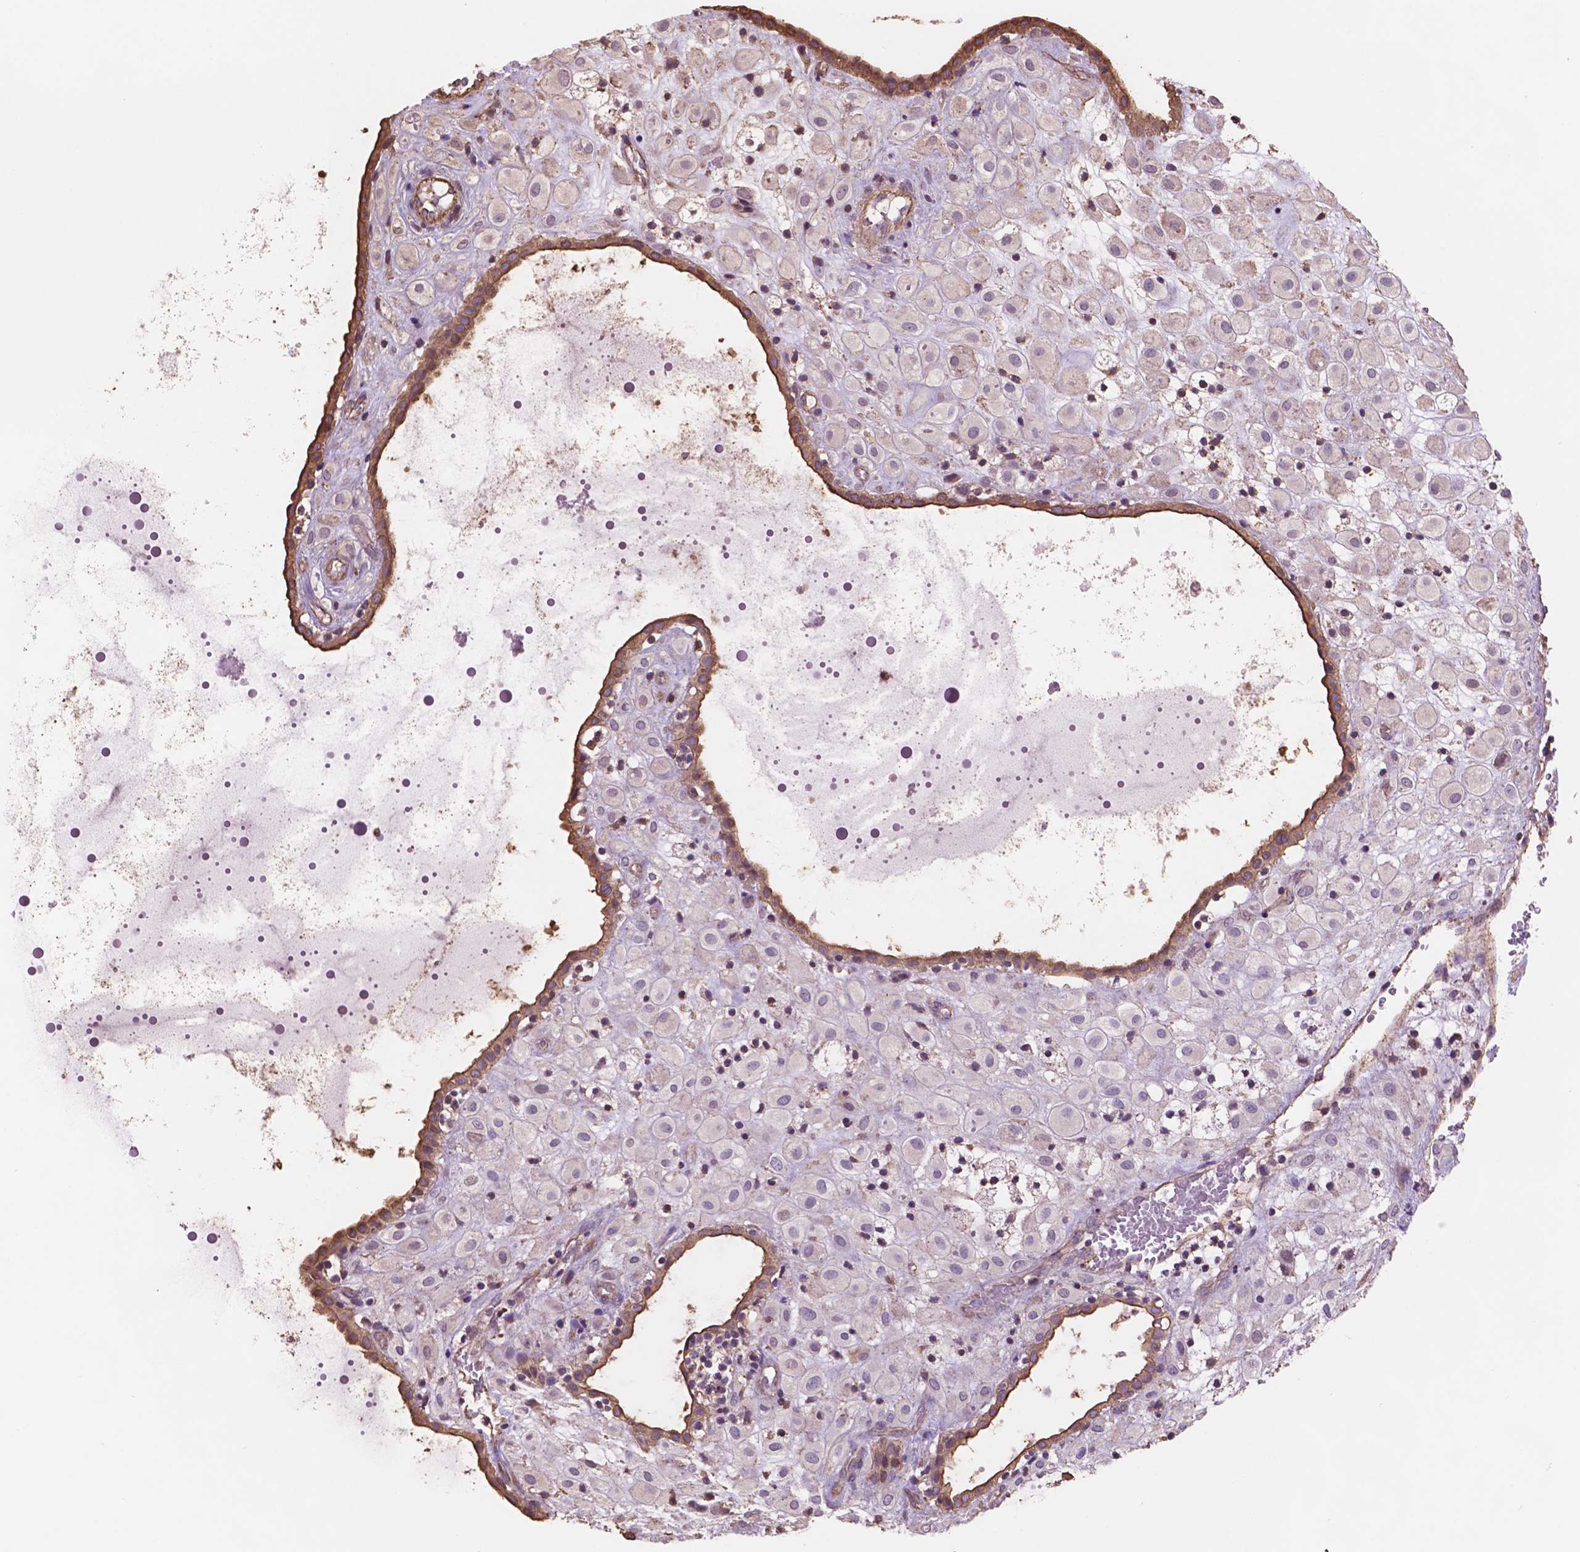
{"staining": {"intensity": "negative", "quantity": "none", "location": "none"}, "tissue": "placenta", "cell_type": "Decidual cells", "image_type": "normal", "snomed": [{"axis": "morphology", "description": "Normal tissue, NOS"}, {"axis": "topography", "description": "Placenta"}], "caption": "This is an IHC histopathology image of benign human placenta. There is no positivity in decidual cells.", "gene": "NIPA2", "patient": {"sex": "female", "age": 24}}